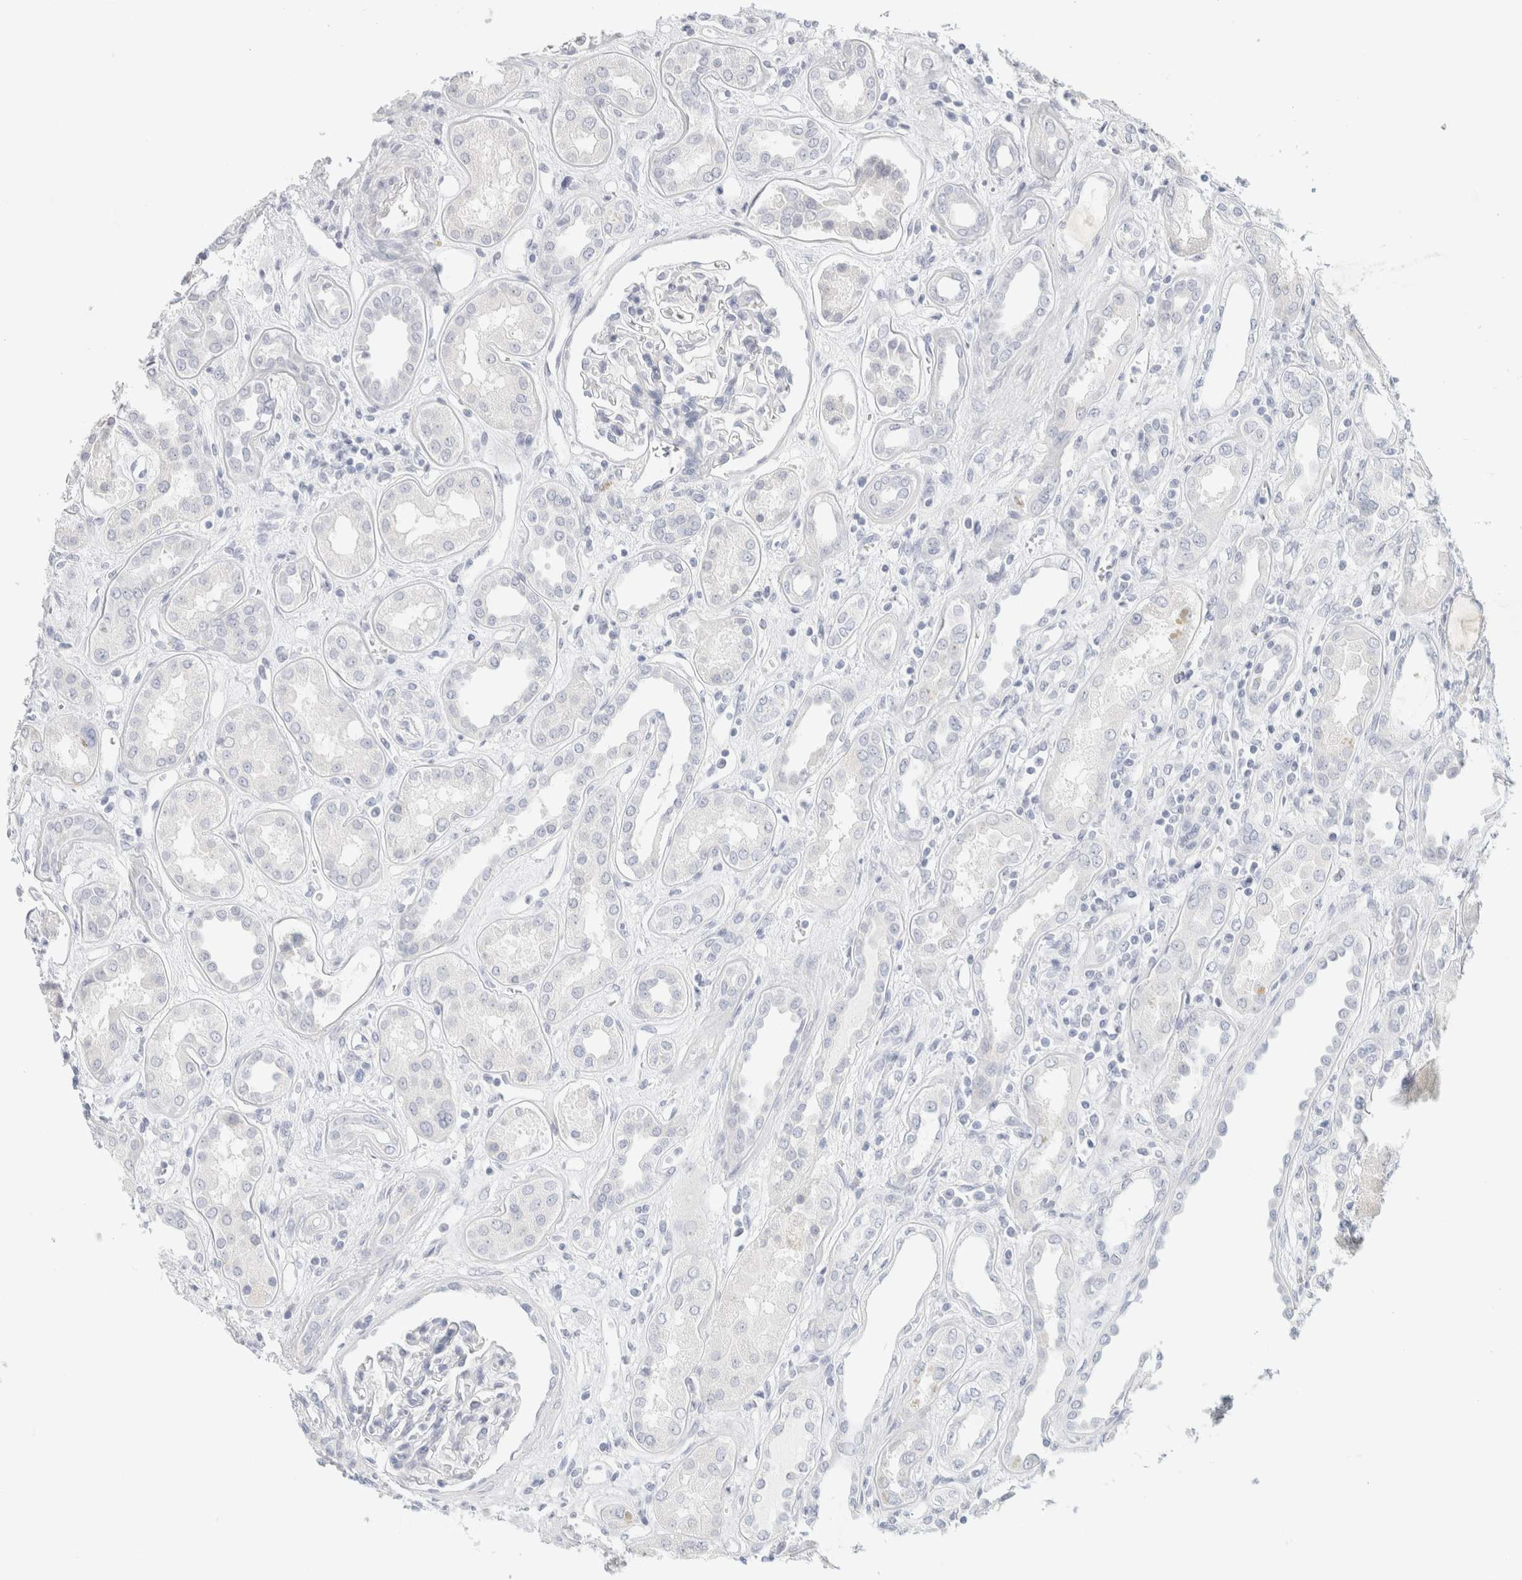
{"staining": {"intensity": "negative", "quantity": "none", "location": "none"}, "tissue": "kidney", "cell_type": "Cells in glomeruli", "image_type": "normal", "snomed": [{"axis": "morphology", "description": "Normal tissue, NOS"}, {"axis": "topography", "description": "Kidney"}], "caption": "Cells in glomeruli show no significant protein staining in benign kidney. (Brightfield microscopy of DAB immunohistochemistry at high magnification).", "gene": "NEFM", "patient": {"sex": "male", "age": 59}}